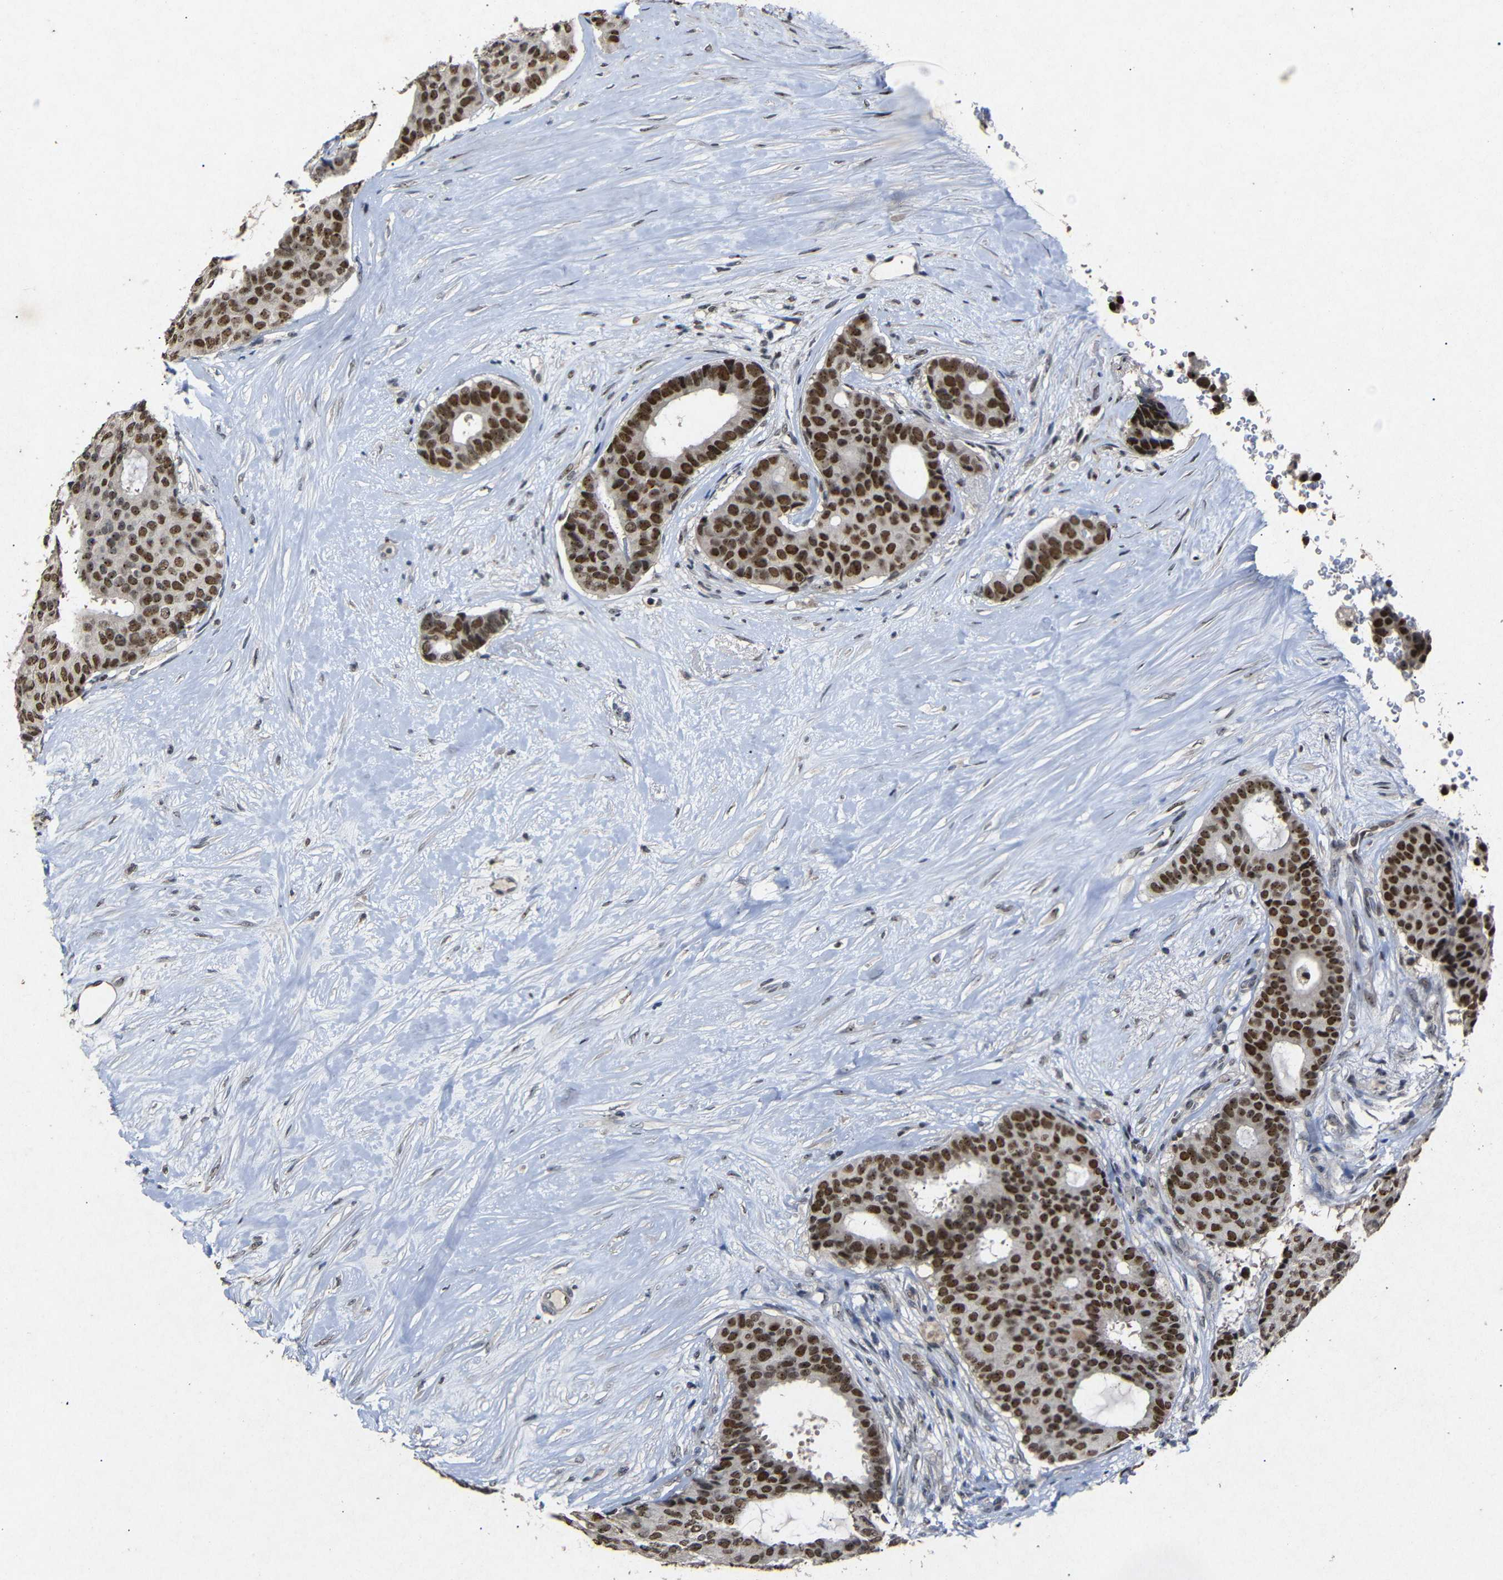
{"staining": {"intensity": "strong", "quantity": ">75%", "location": "nuclear"}, "tissue": "breast cancer", "cell_type": "Tumor cells", "image_type": "cancer", "snomed": [{"axis": "morphology", "description": "Duct carcinoma"}, {"axis": "topography", "description": "Breast"}], "caption": "Immunohistochemistry (IHC) of human breast cancer reveals high levels of strong nuclear expression in approximately >75% of tumor cells. The staining was performed using DAB (3,3'-diaminobenzidine), with brown indicating positive protein expression. Nuclei are stained blue with hematoxylin.", "gene": "PARN", "patient": {"sex": "female", "age": 75}}